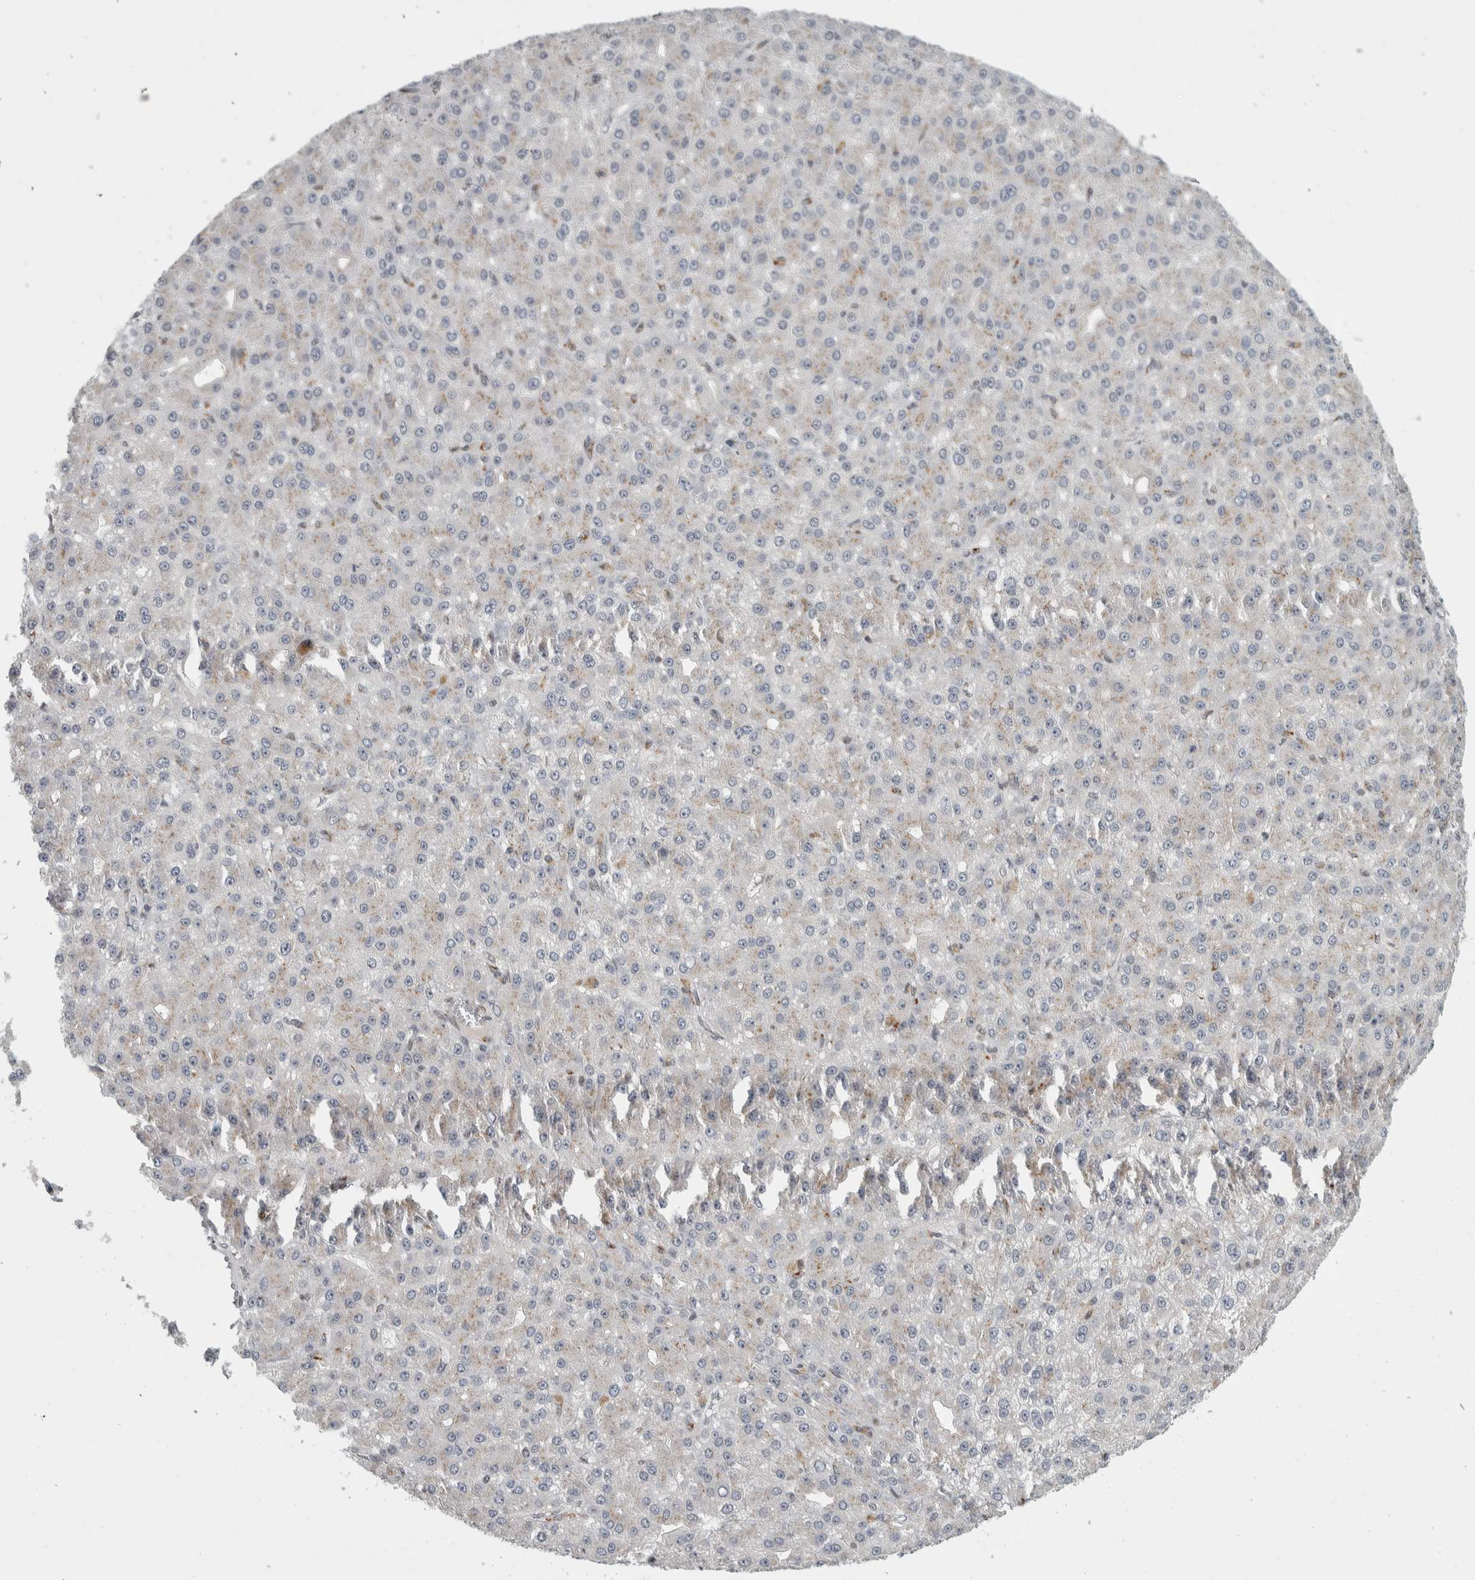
{"staining": {"intensity": "weak", "quantity": "<25%", "location": "cytoplasmic/membranous"}, "tissue": "liver cancer", "cell_type": "Tumor cells", "image_type": "cancer", "snomed": [{"axis": "morphology", "description": "Carcinoma, Hepatocellular, NOS"}, {"axis": "topography", "description": "Liver"}], "caption": "Immunohistochemical staining of human hepatocellular carcinoma (liver) reveals no significant staining in tumor cells. (Immunohistochemistry, brightfield microscopy, high magnification).", "gene": "ZMYND8", "patient": {"sex": "male", "age": 67}}